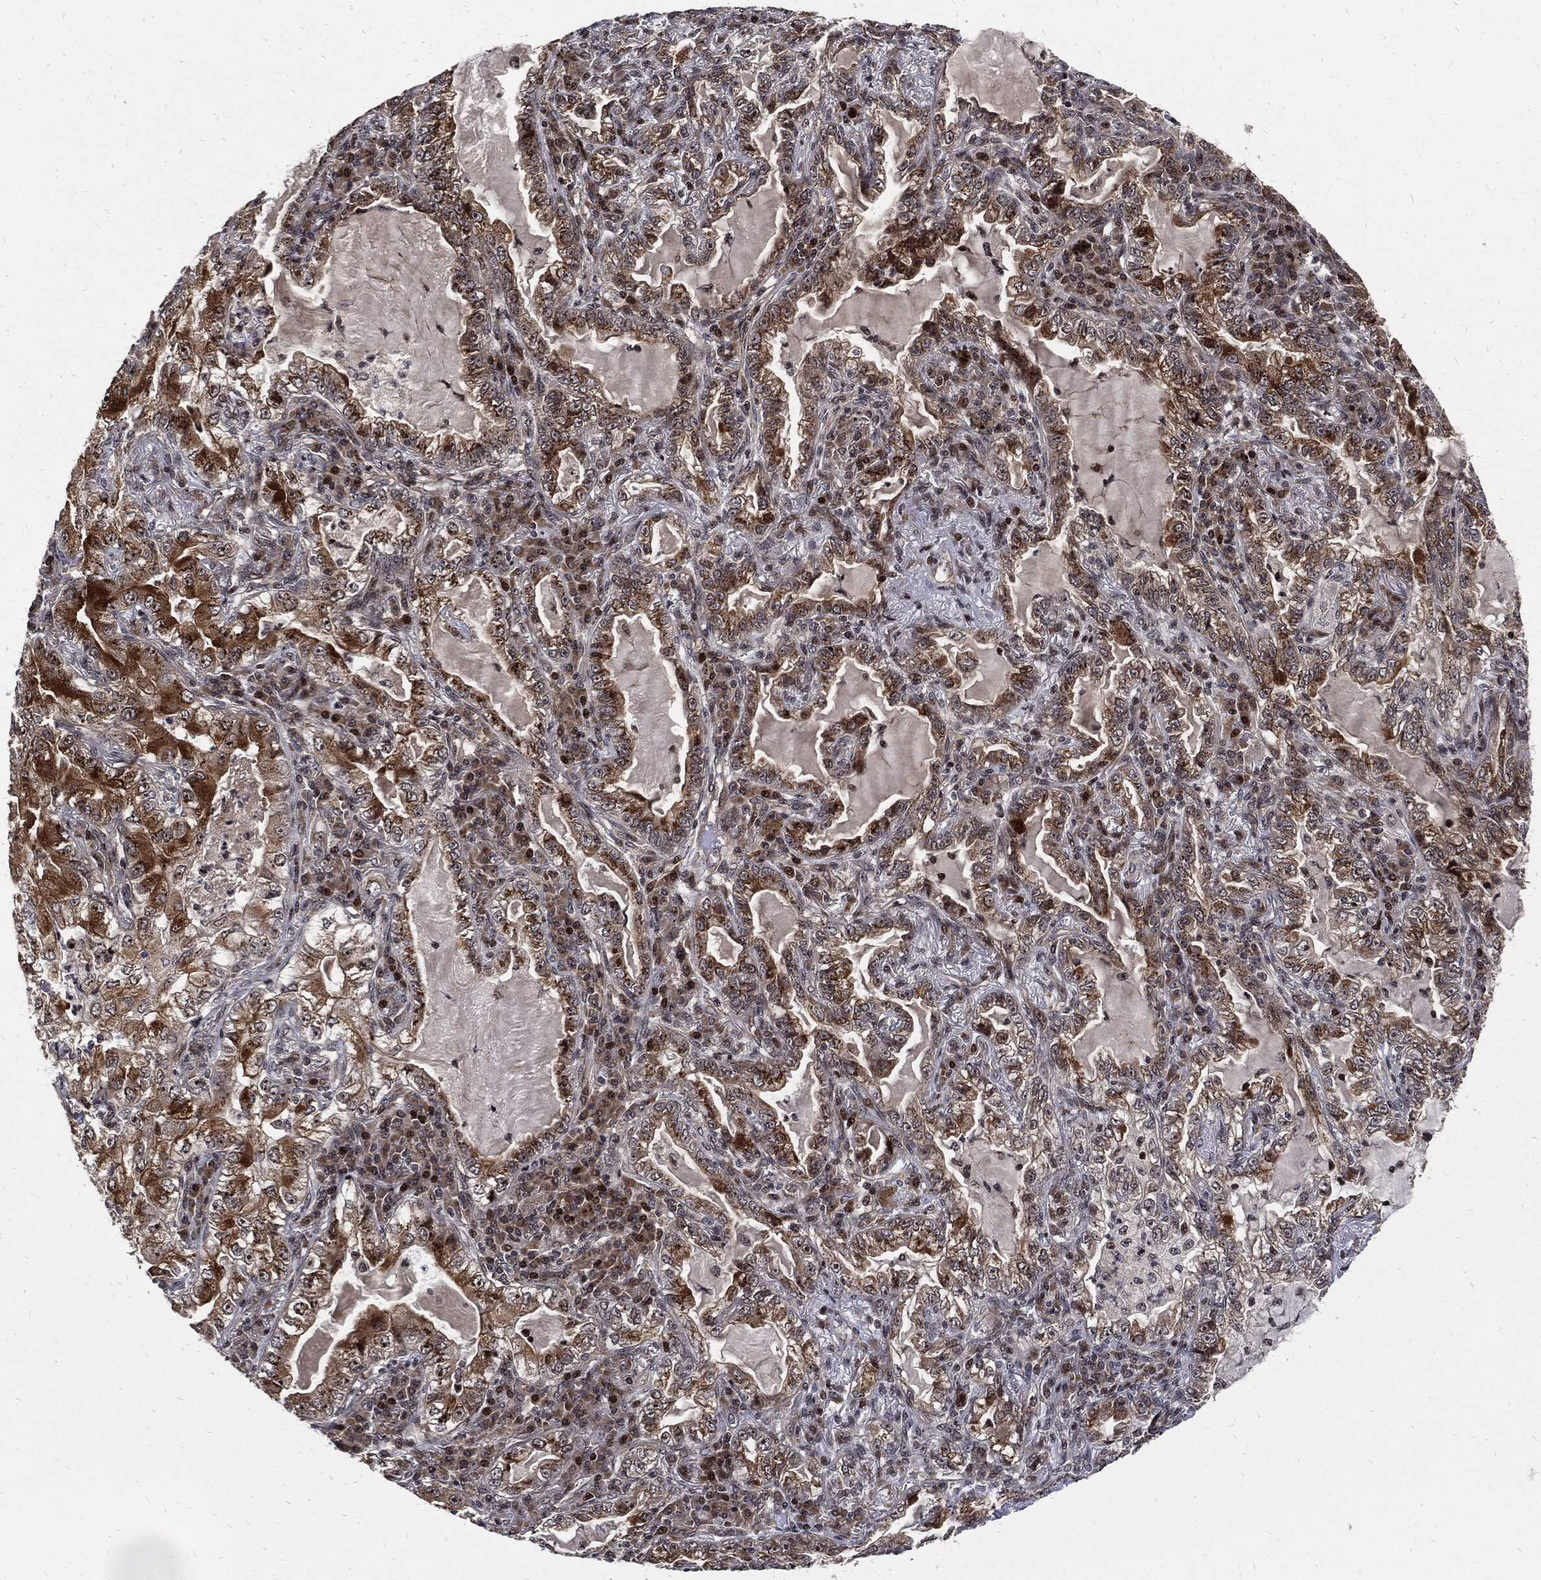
{"staining": {"intensity": "strong", "quantity": "25%-75%", "location": "cytoplasmic/membranous"}, "tissue": "lung cancer", "cell_type": "Tumor cells", "image_type": "cancer", "snomed": [{"axis": "morphology", "description": "Adenocarcinoma, NOS"}, {"axis": "topography", "description": "Lung"}], "caption": "Lung cancer stained for a protein demonstrates strong cytoplasmic/membranous positivity in tumor cells.", "gene": "ZNF775", "patient": {"sex": "female", "age": 73}}